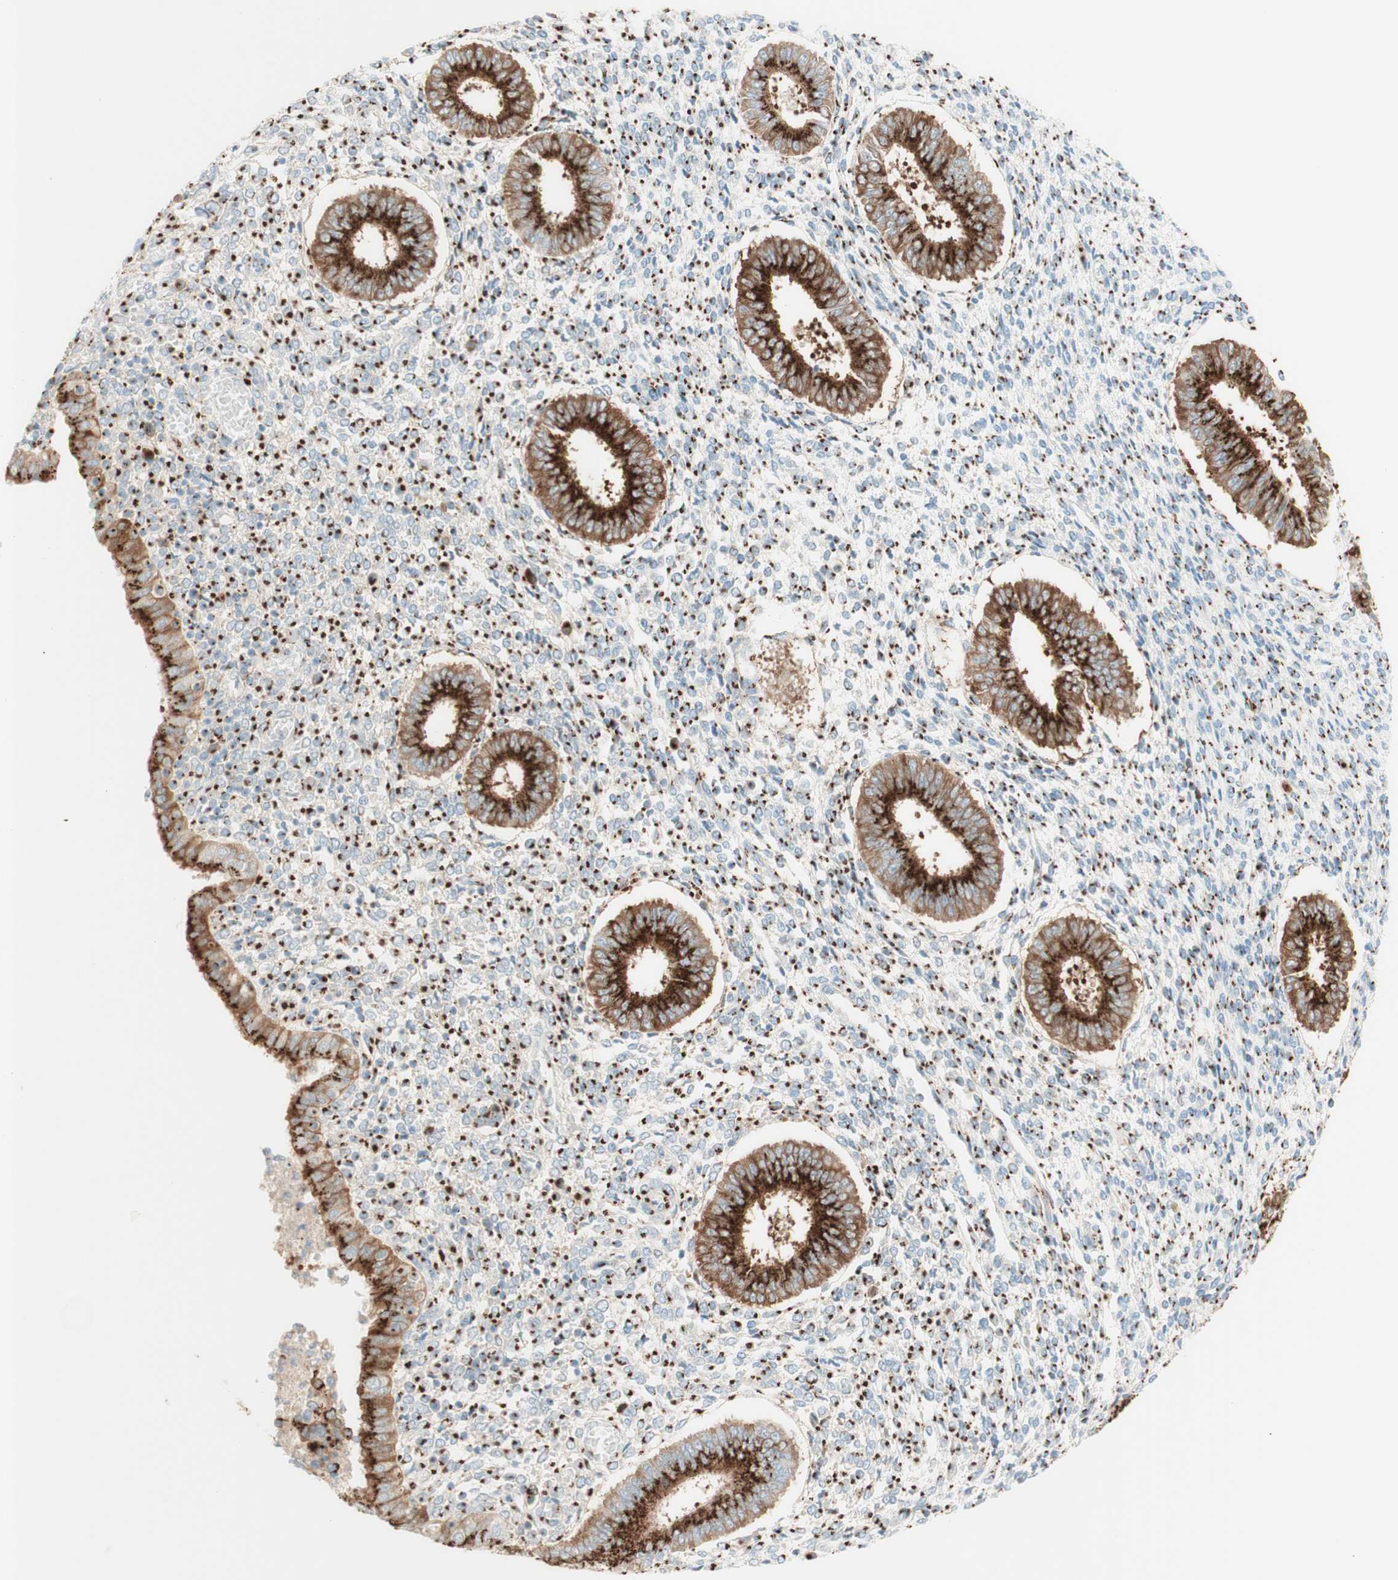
{"staining": {"intensity": "strong", "quantity": ">75%", "location": "cytoplasmic/membranous"}, "tissue": "endometrium", "cell_type": "Cells in endometrial stroma", "image_type": "normal", "snomed": [{"axis": "morphology", "description": "Normal tissue, NOS"}, {"axis": "topography", "description": "Endometrium"}], "caption": "Cells in endometrial stroma show high levels of strong cytoplasmic/membranous positivity in approximately >75% of cells in benign endometrium. (Stains: DAB (3,3'-diaminobenzidine) in brown, nuclei in blue, Microscopy: brightfield microscopy at high magnification).", "gene": "GOLGB1", "patient": {"sex": "female", "age": 35}}